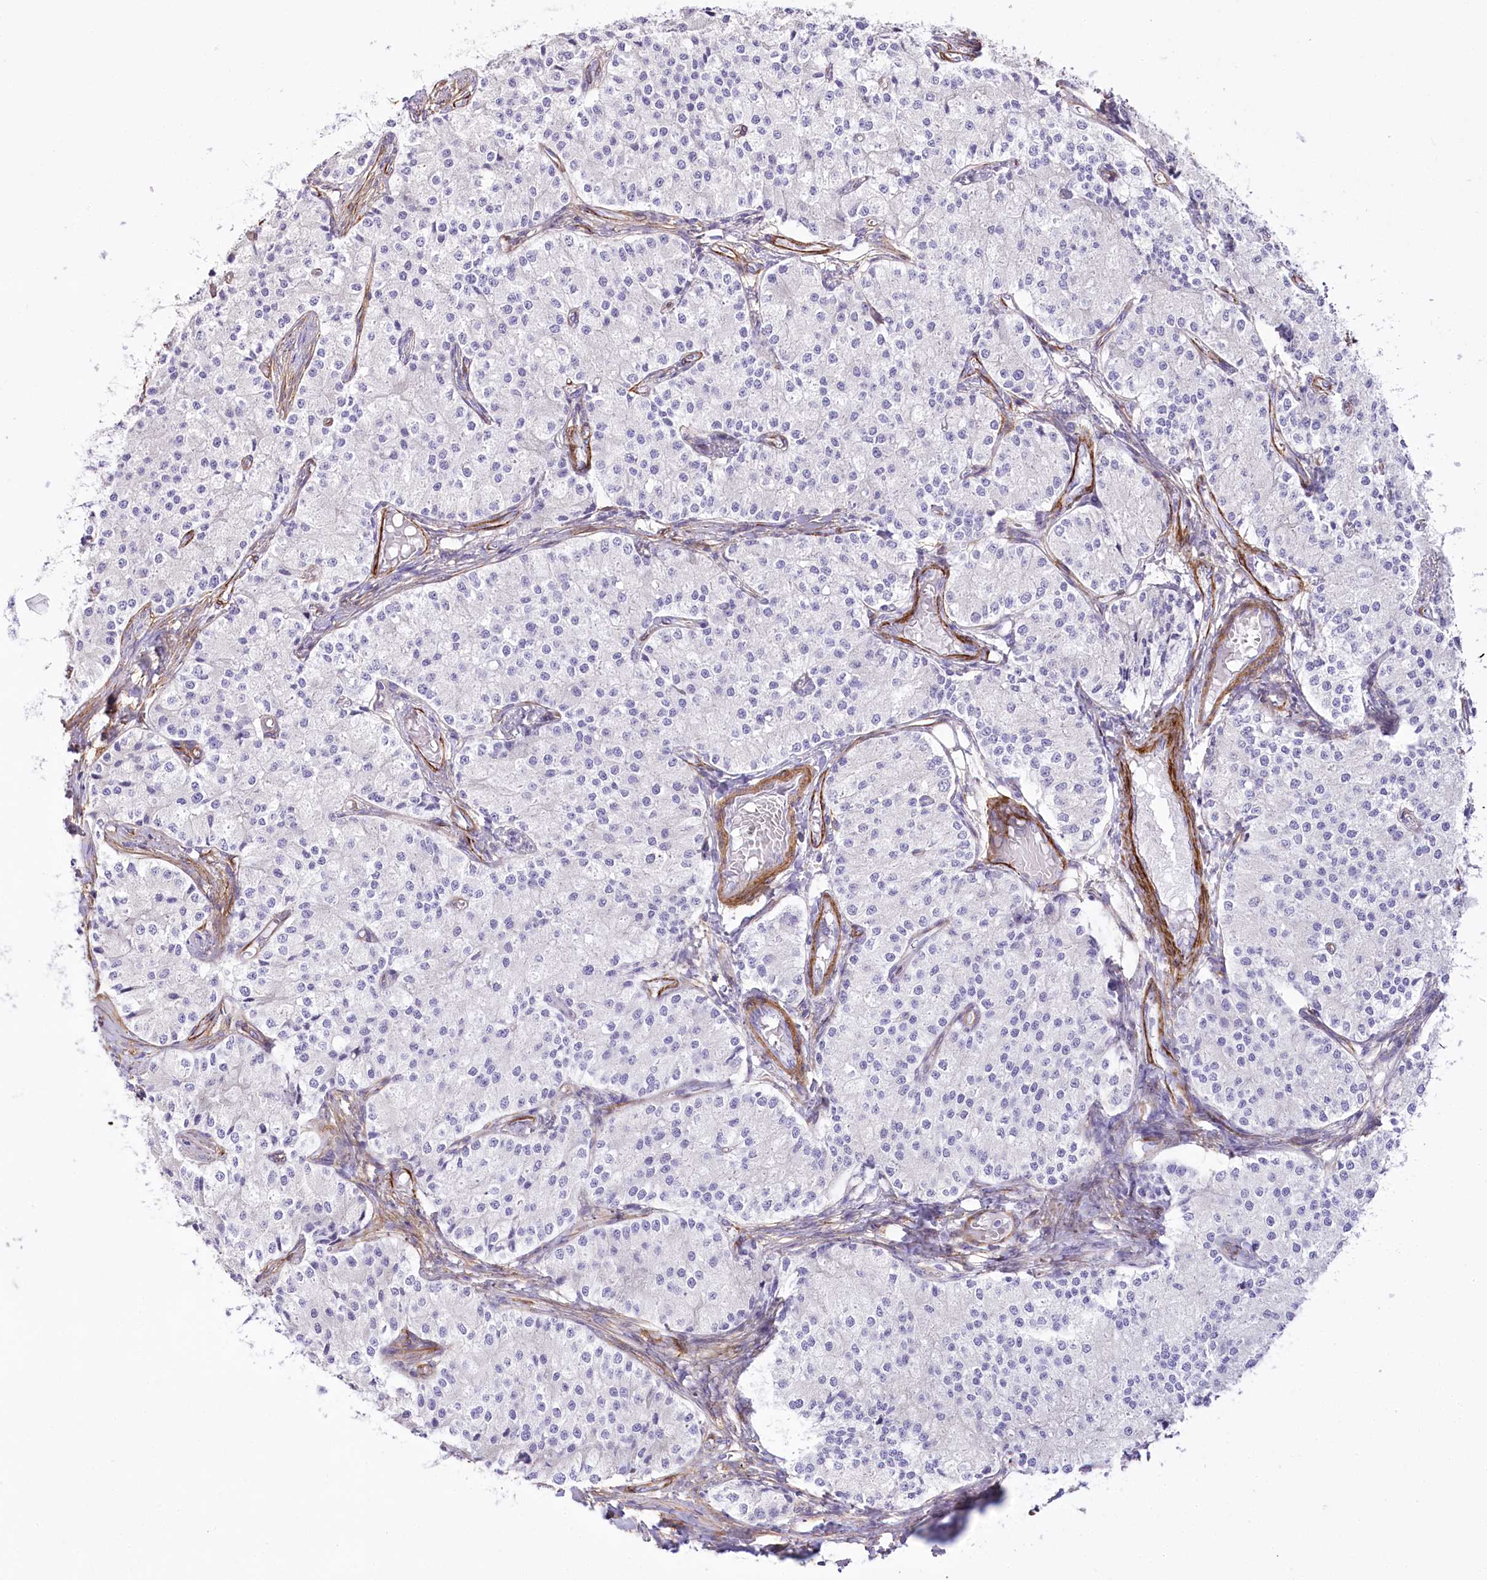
{"staining": {"intensity": "negative", "quantity": "none", "location": "none"}, "tissue": "carcinoid", "cell_type": "Tumor cells", "image_type": "cancer", "snomed": [{"axis": "morphology", "description": "Carcinoid, malignant, NOS"}, {"axis": "topography", "description": "Colon"}], "caption": "Immunohistochemistry (IHC) image of carcinoid (malignant) stained for a protein (brown), which displays no expression in tumor cells.", "gene": "SYNPO2", "patient": {"sex": "female", "age": 52}}